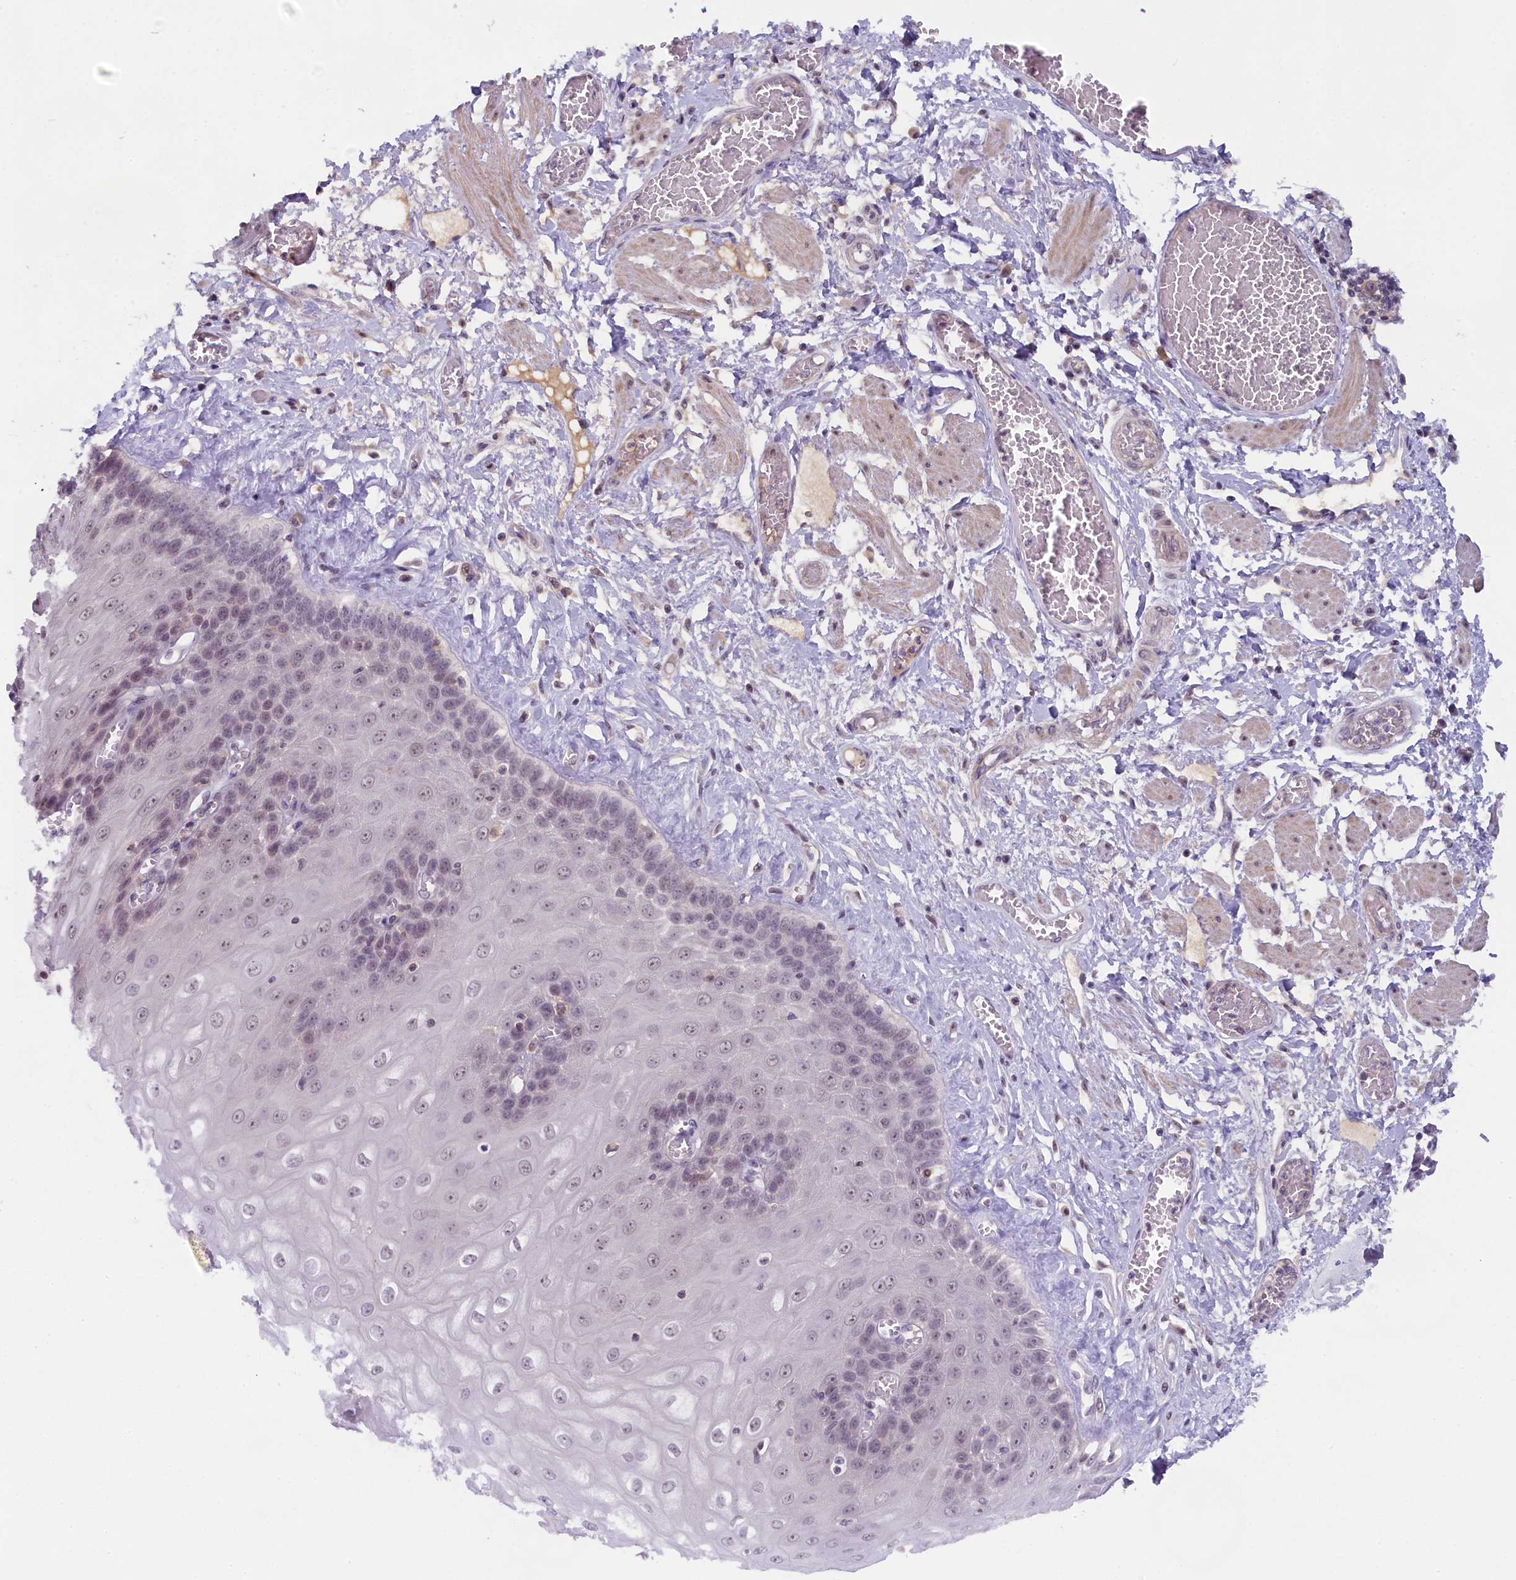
{"staining": {"intensity": "moderate", "quantity": "25%-75%", "location": "nuclear"}, "tissue": "esophagus", "cell_type": "Squamous epithelial cells", "image_type": "normal", "snomed": [{"axis": "morphology", "description": "Normal tissue, NOS"}, {"axis": "topography", "description": "Esophagus"}], "caption": "Protein staining of unremarkable esophagus displays moderate nuclear staining in about 25%-75% of squamous epithelial cells. Nuclei are stained in blue.", "gene": "CRAMP1", "patient": {"sex": "male", "age": 60}}